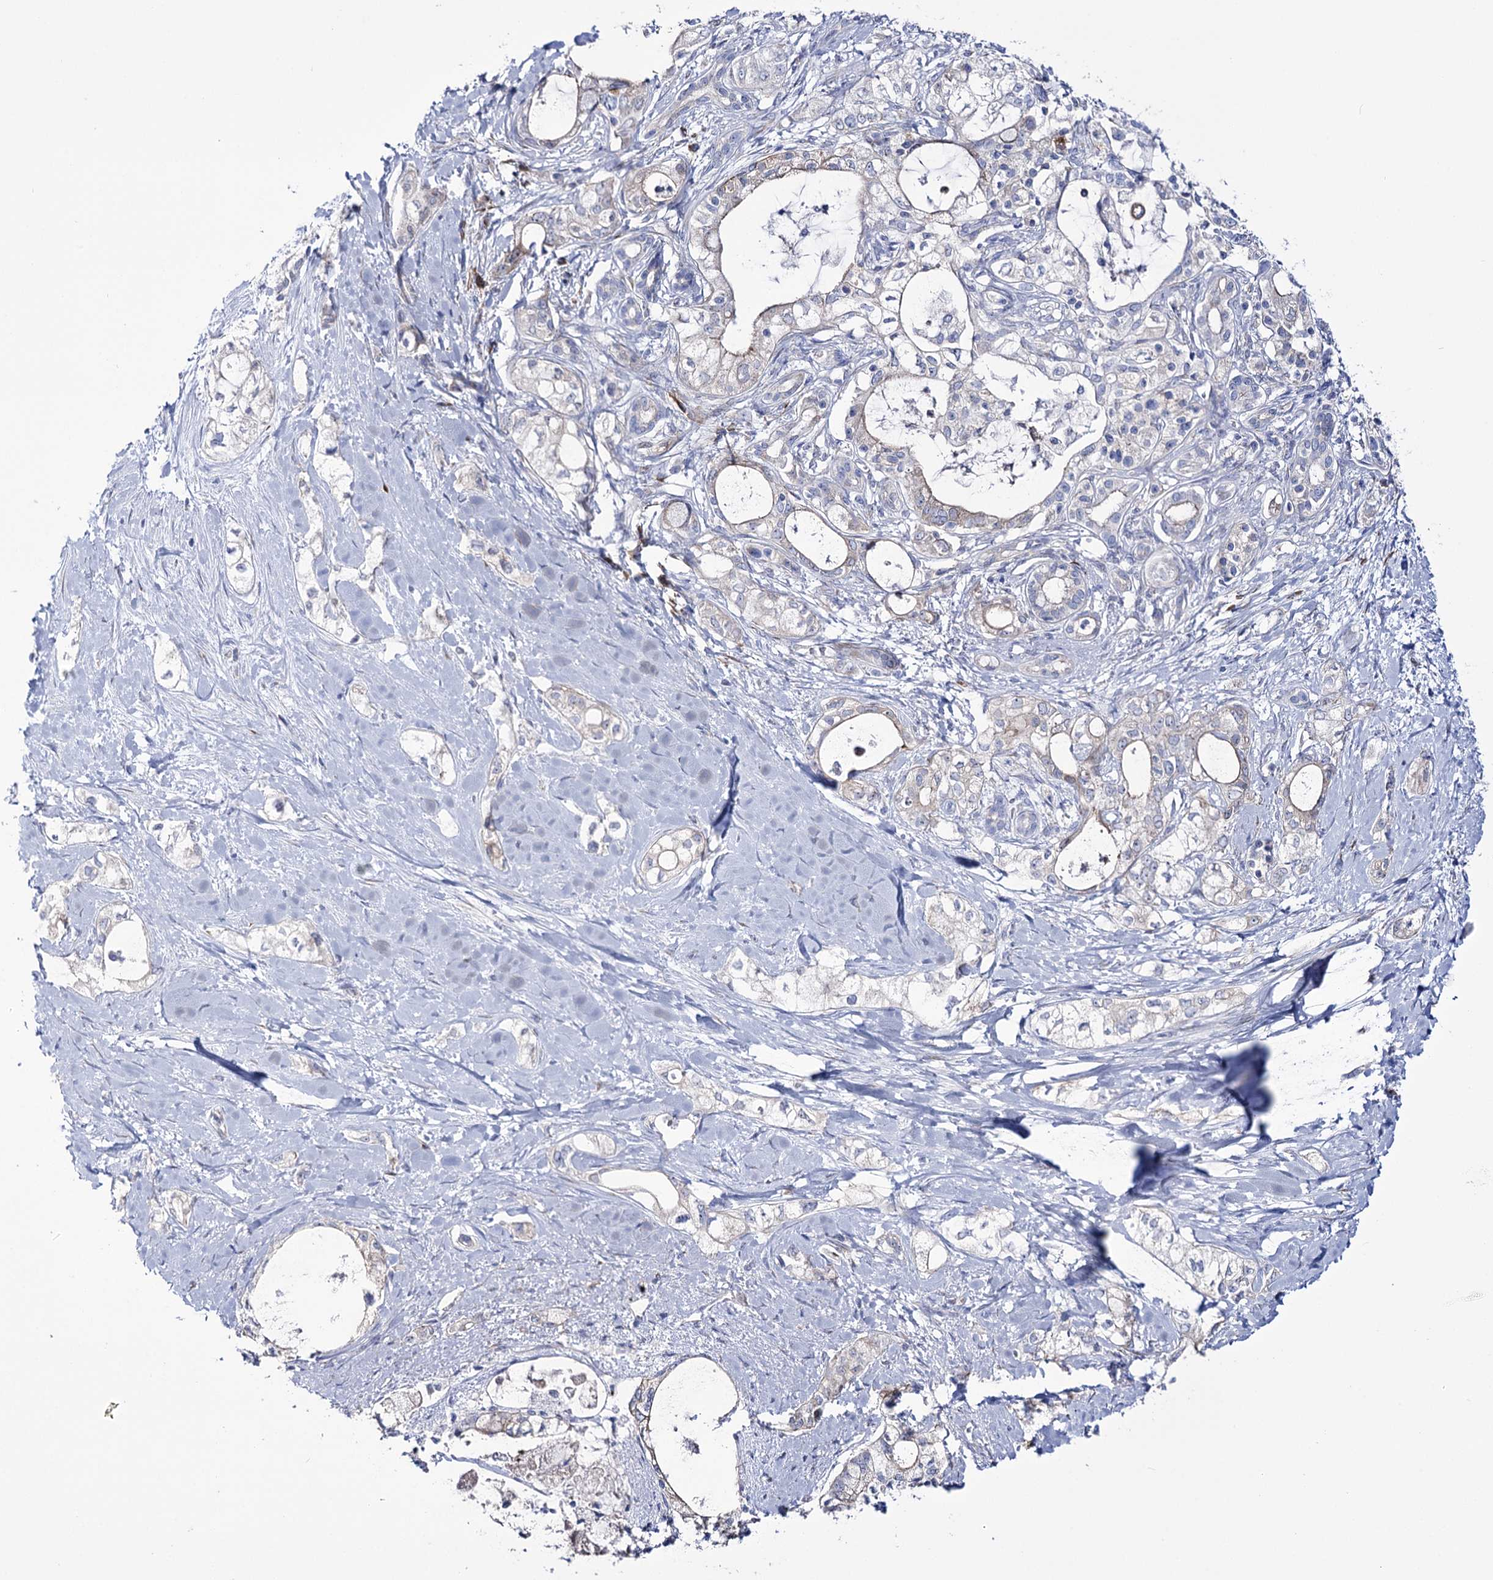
{"staining": {"intensity": "negative", "quantity": "none", "location": "none"}, "tissue": "pancreatic cancer", "cell_type": "Tumor cells", "image_type": "cancer", "snomed": [{"axis": "morphology", "description": "Adenocarcinoma, NOS"}, {"axis": "topography", "description": "Pancreas"}], "caption": "The histopathology image displays no significant positivity in tumor cells of adenocarcinoma (pancreatic).", "gene": "METTL5", "patient": {"sex": "male", "age": 70}}